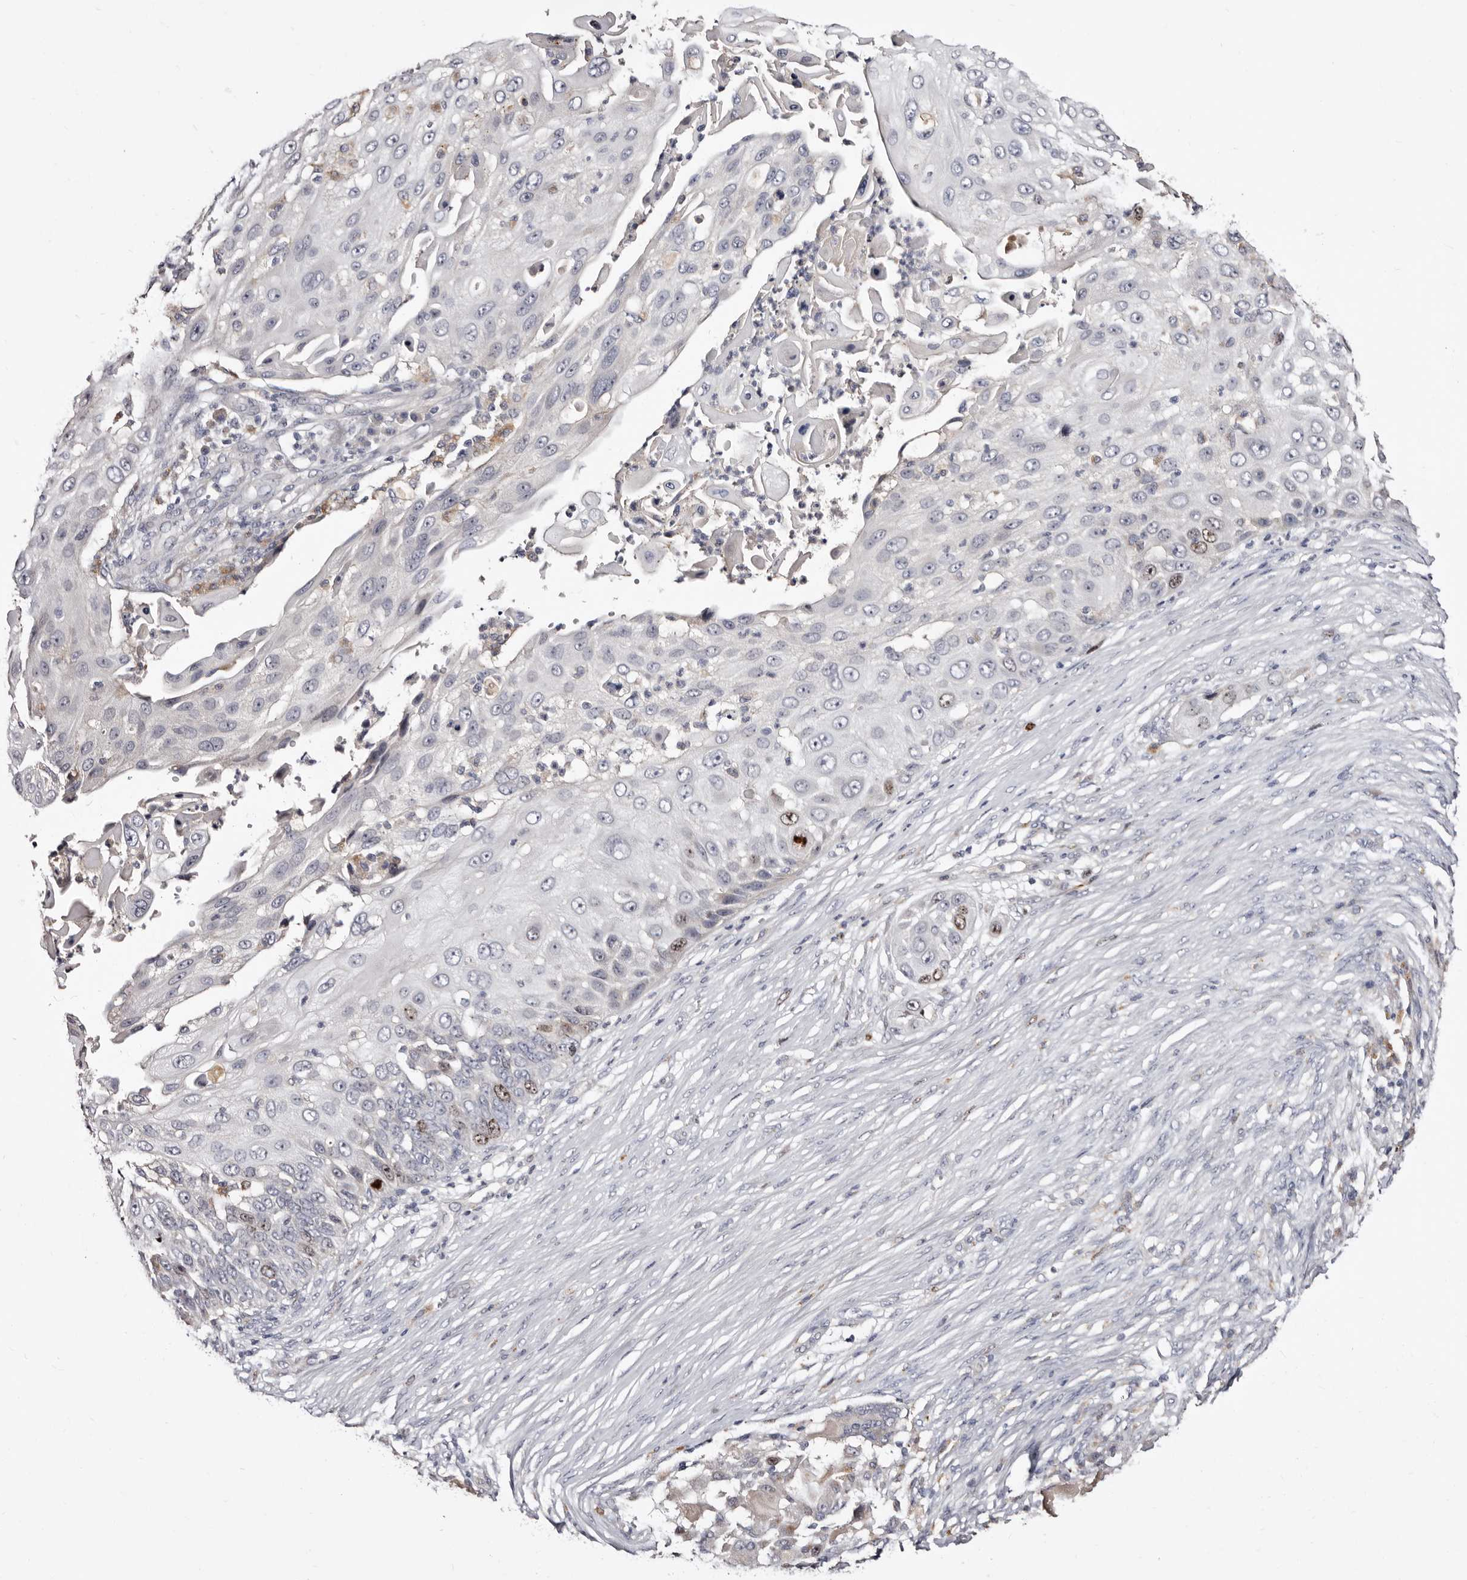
{"staining": {"intensity": "moderate", "quantity": "<25%", "location": "nuclear"}, "tissue": "skin cancer", "cell_type": "Tumor cells", "image_type": "cancer", "snomed": [{"axis": "morphology", "description": "Squamous cell carcinoma, NOS"}, {"axis": "topography", "description": "Skin"}], "caption": "A brown stain labels moderate nuclear expression of a protein in human skin cancer (squamous cell carcinoma) tumor cells.", "gene": "CDCA8", "patient": {"sex": "female", "age": 44}}